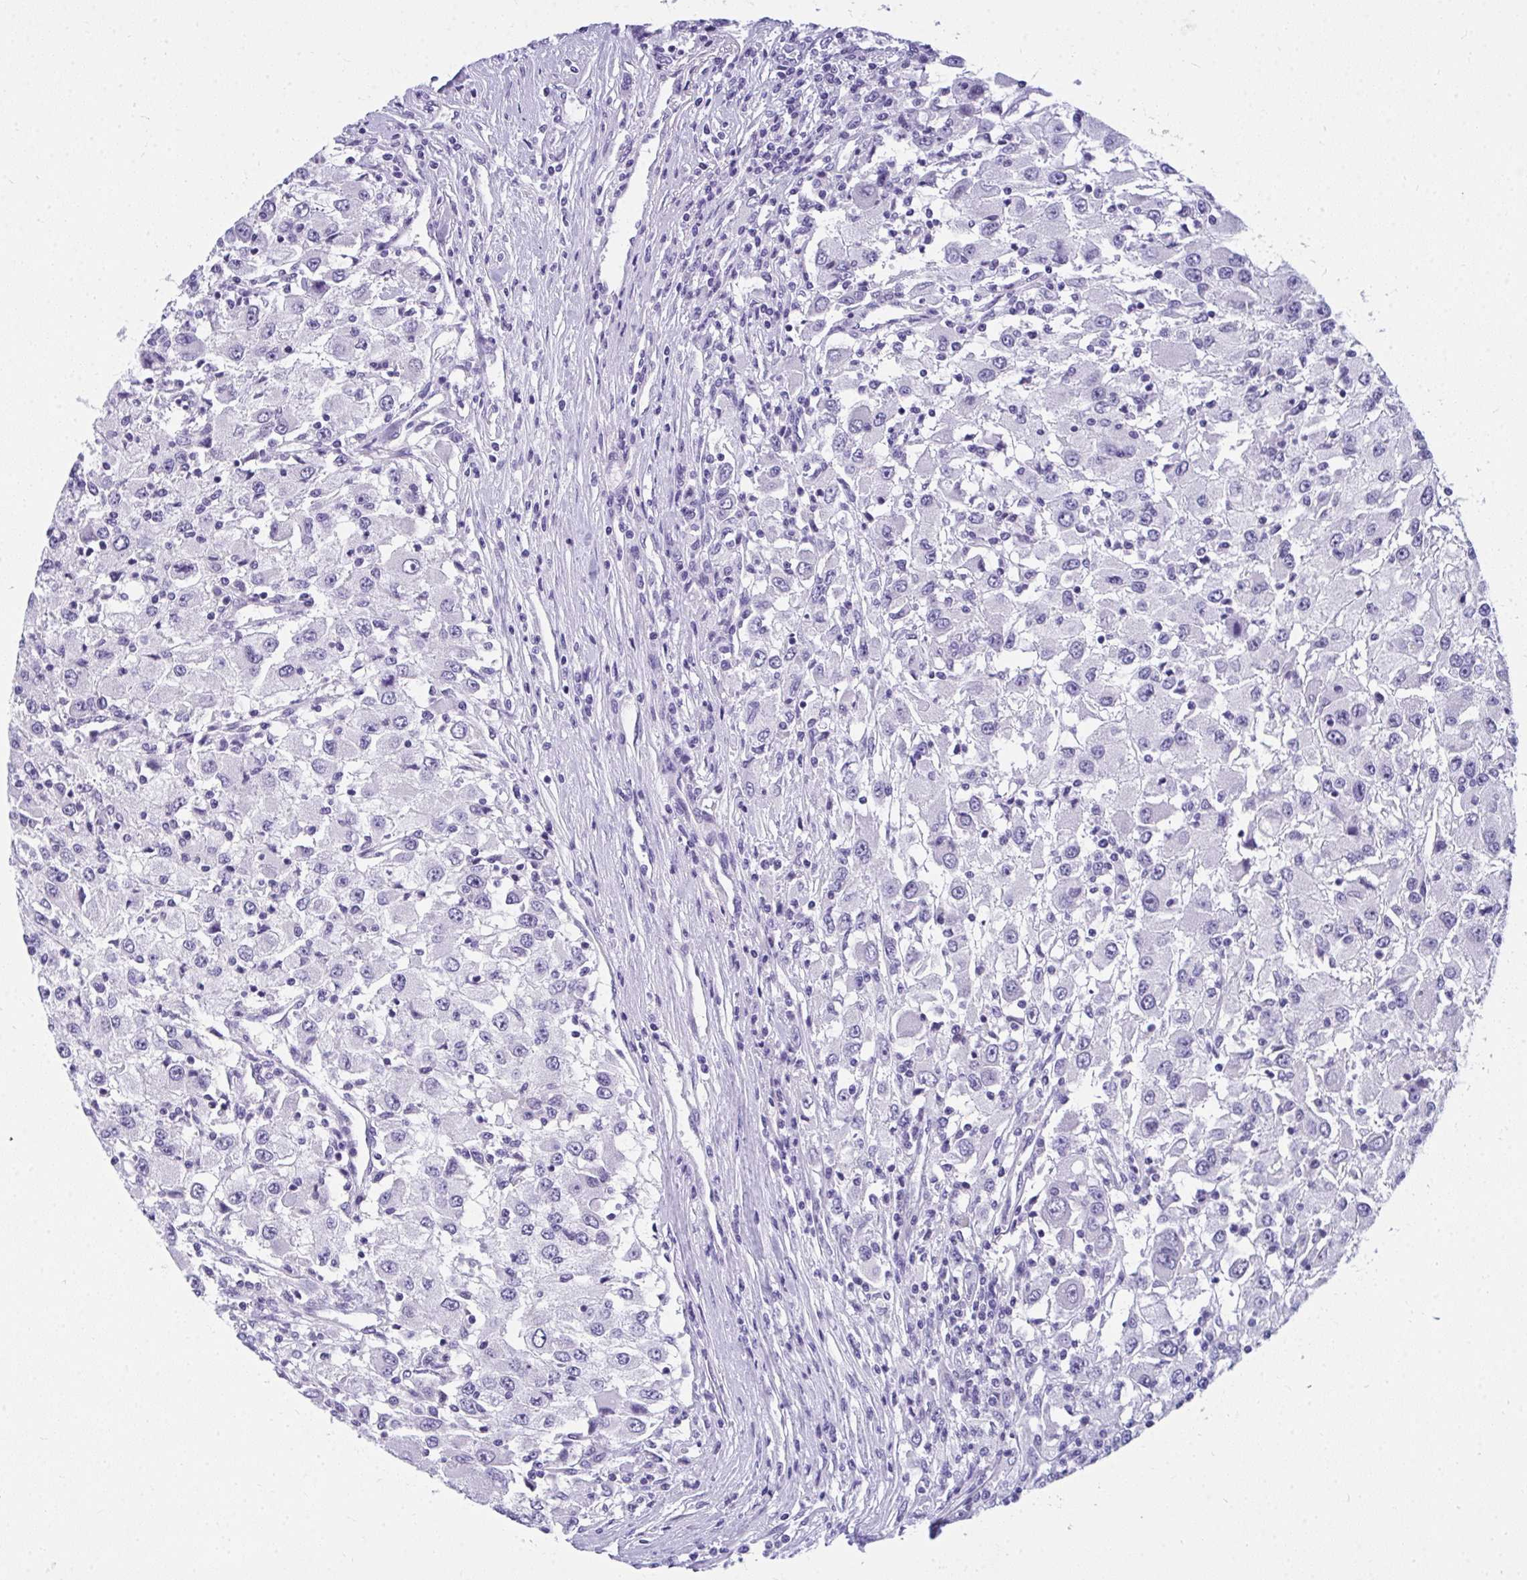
{"staining": {"intensity": "negative", "quantity": "none", "location": "none"}, "tissue": "renal cancer", "cell_type": "Tumor cells", "image_type": "cancer", "snomed": [{"axis": "morphology", "description": "Adenocarcinoma, NOS"}, {"axis": "topography", "description": "Kidney"}], "caption": "Renal cancer (adenocarcinoma) stained for a protein using IHC reveals no expression tumor cells.", "gene": "TSBP1", "patient": {"sex": "female", "age": 67}}